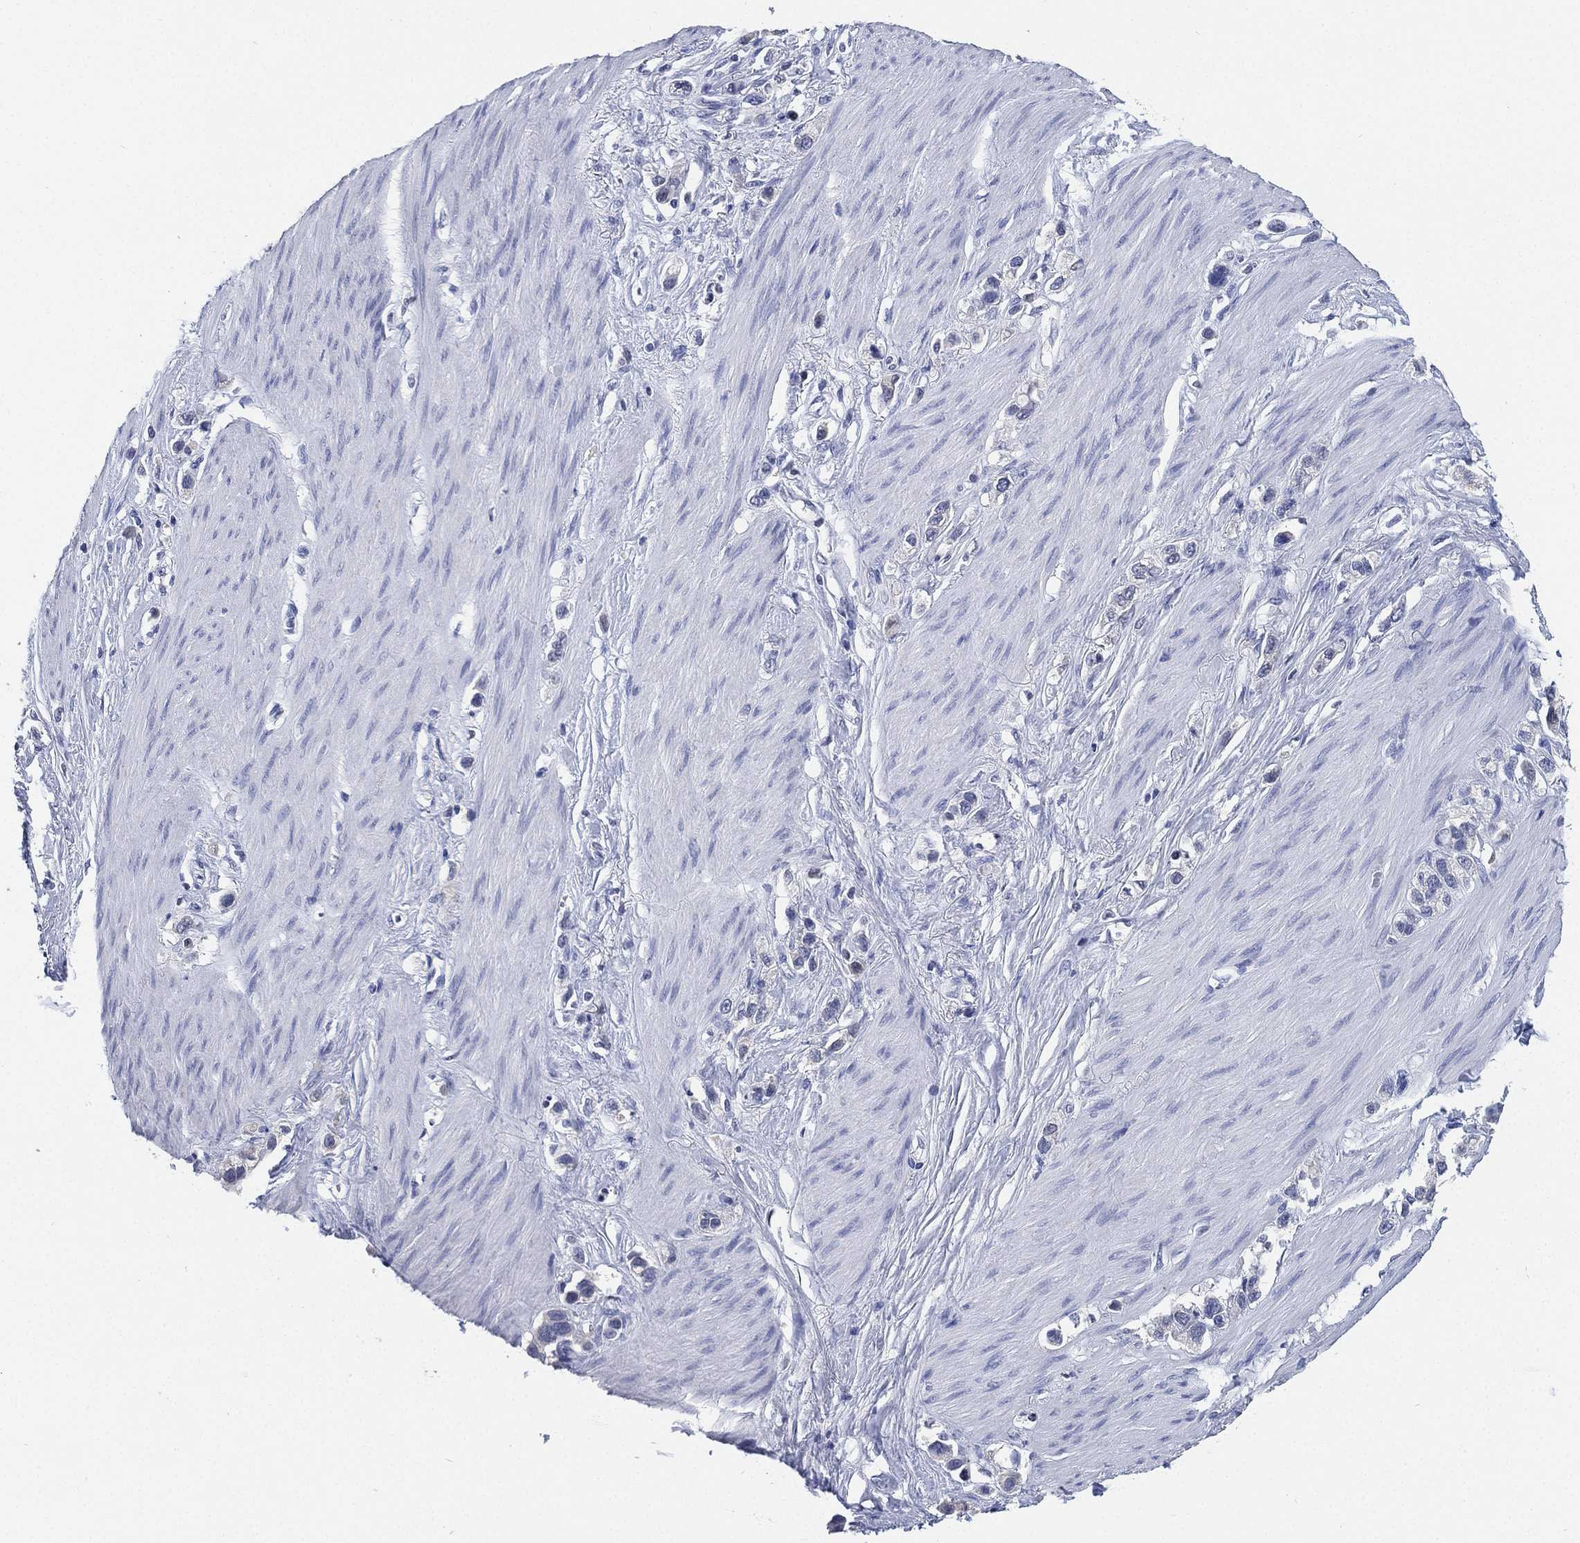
{"staining": {"intensity": "negative", "quantity": "none", "location": "none"}, "tissue": "stomach cancer", "cell_type": "Tumor cells", "image_type": "cancer", "snomed": [{"axis": "morphology", "description": "Normal tissue, NOS"}, {"axis": "morphology", "description": "Adenocarcinoma, NOS"}, {"axis": "morphology", "description": "Adenocarcinoma, High grade"}, {"axis": "topography", "description": "Stomach, upper"}, {"axis": "topography", "description": "Stomach"}], "caption": "Photomicrograph shows no protein positivity in tumor cells of stomach cancer tissue.", "gene": "IYD", "patient": {"sex": "female", "age": 65}}